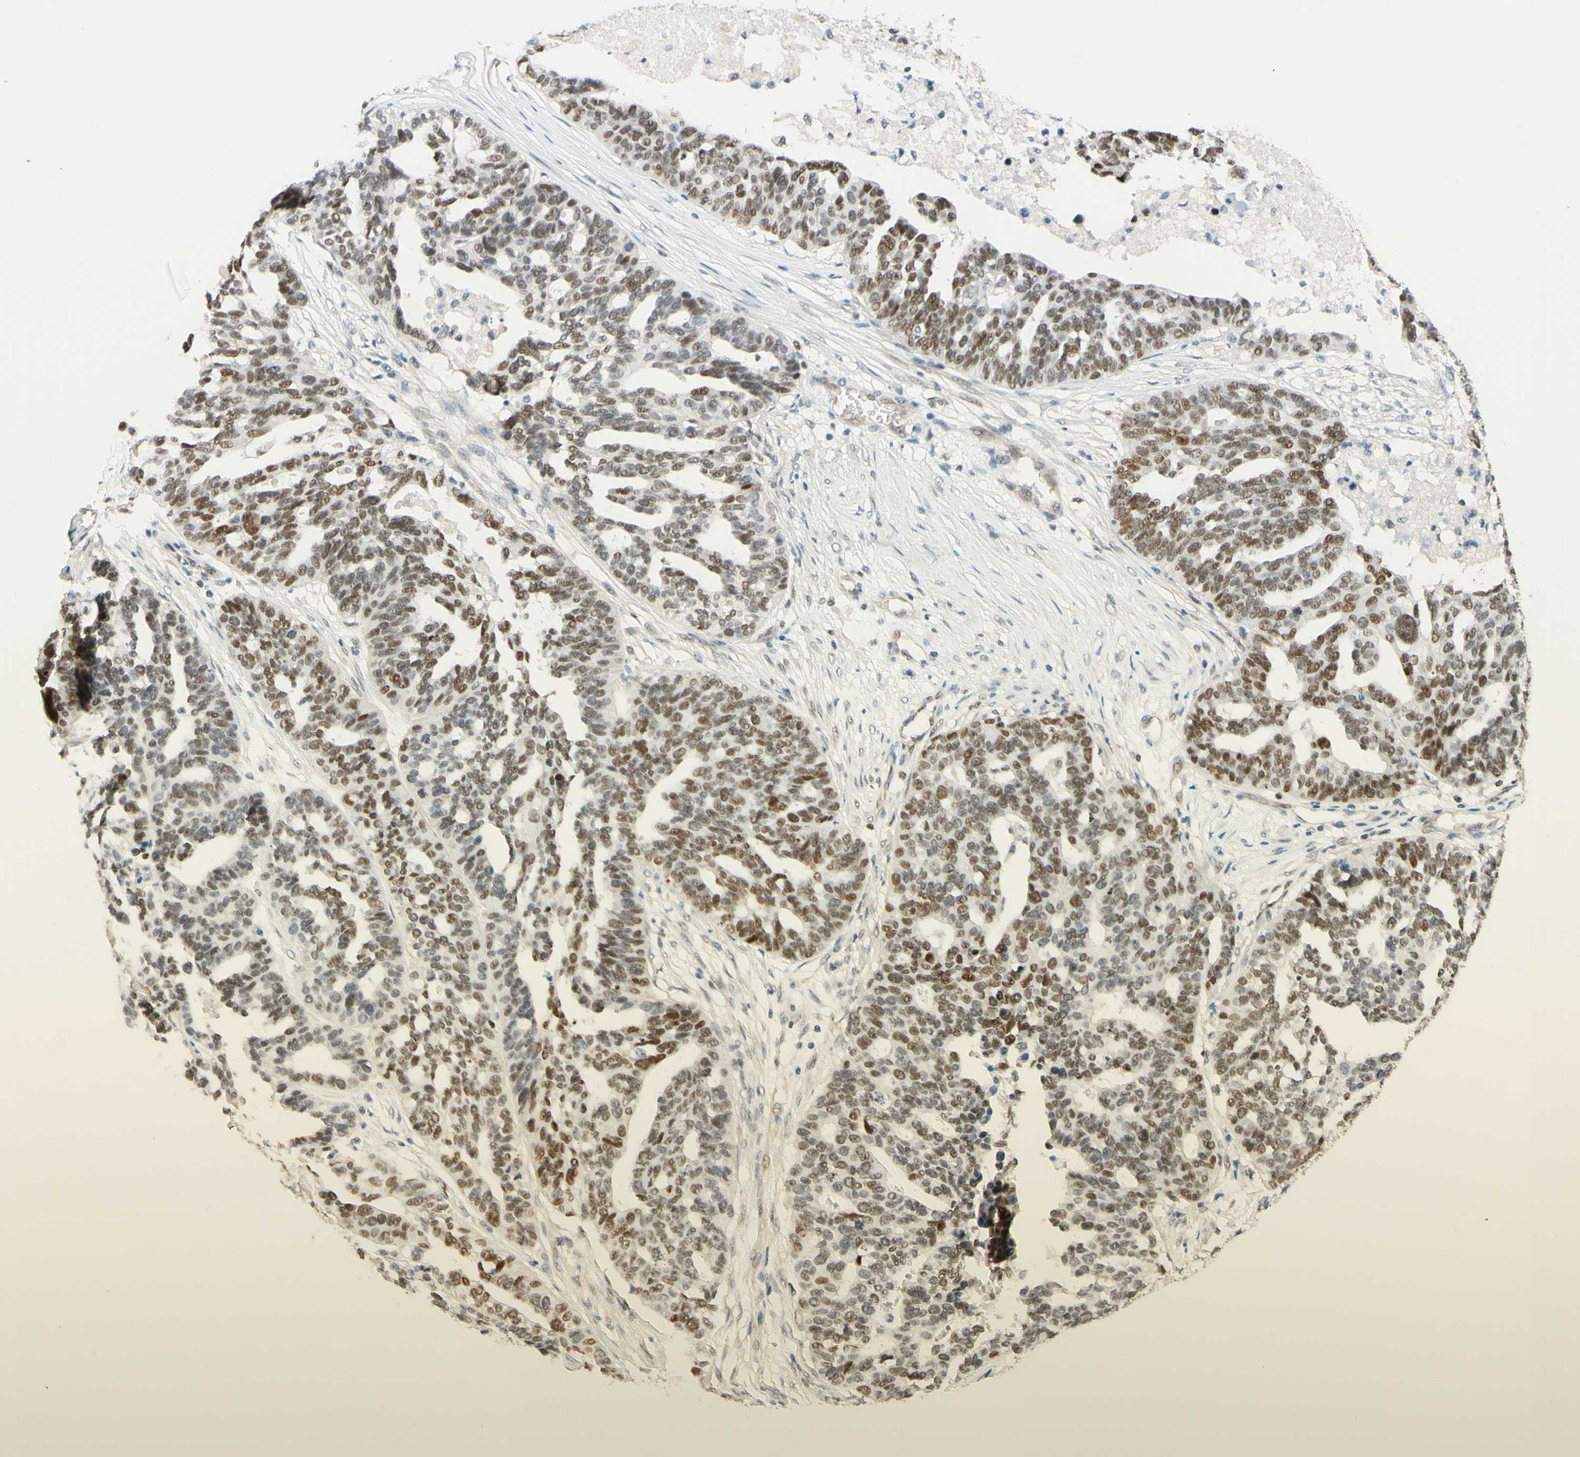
{"staining": {"intensity": "moderate", "quantity": ">75%", "location": "nuclear"}, "tissue": "ovarian cancer", "cell_type": "Tumor cells", "image_type": "cancer", "snomed": [{"axis": "morphology", "description": "Cystadenocarcinoma, serous, NOS"}, {"axis": "topography", "description": "Ovary"}], "caption": "IHC of human ovarian cancer reveals medium levels of moderate nuclear staining in approximately >75% of tumor cells.", "gene": "POLB", "patient": {"sex": "female", "age": 59}}